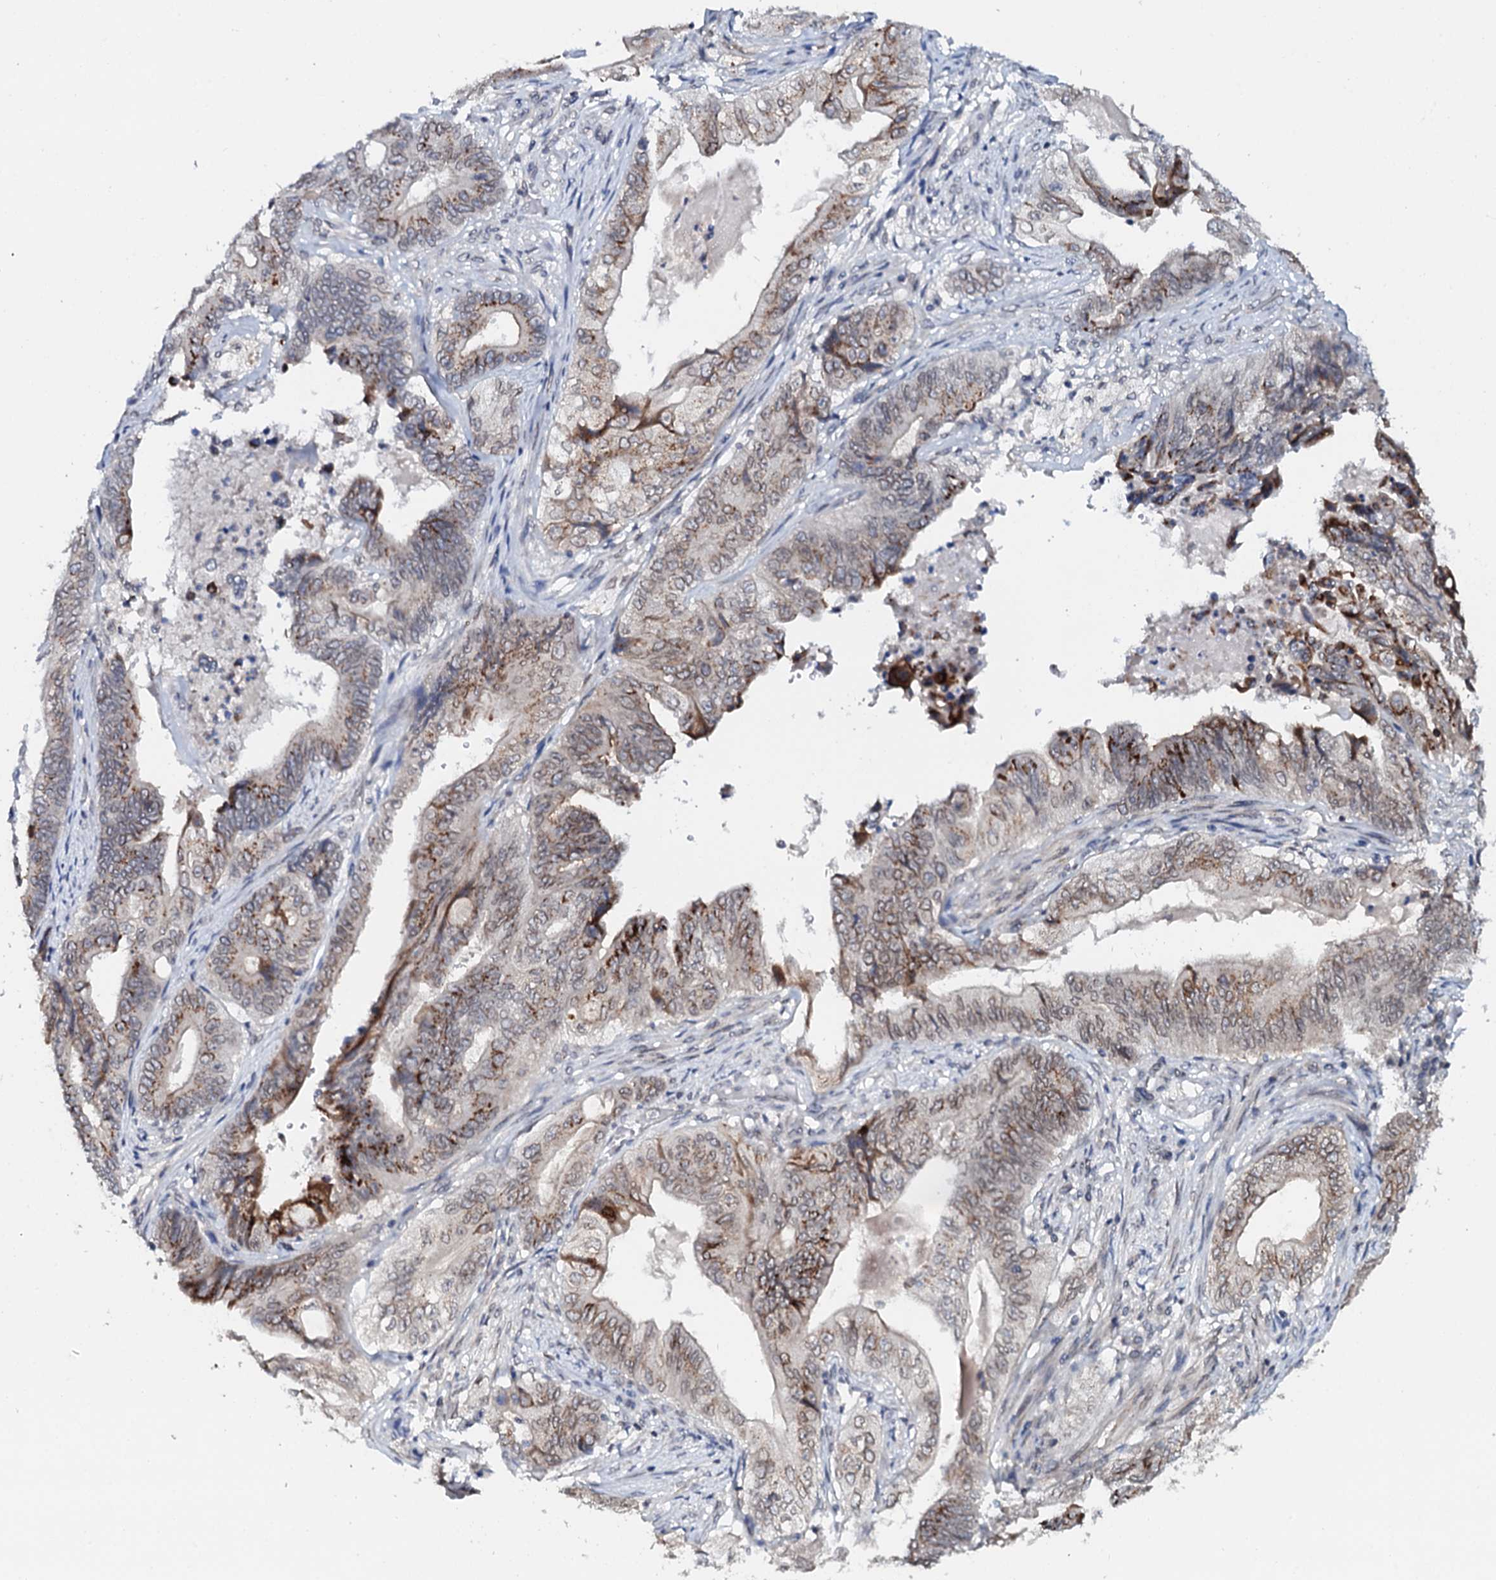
{"staining": {"intensity": "strong", "quantity": "<25%", "location": "cytoplasmic/membranous"}, "tissue": "stomach cancer", "cell_type": "Tumor cells", "image_type": "cancer", "snomed": [{"axis": "morphology", "description": "Adenocarcinoma, NOS"}, {"axis": "topography", "description": "Stomach"}], "caption": "A brown stain highlights strong cytoplasmic/membranous expression of a protein in stomach cancer (adenocarcinoma) tumor cells. The staining was performed using DAB (3,3'-diaminobenzidine), with brown indicating positive protein expression. Nuclei are stained blue with hematoxylin.", "gene": "SNTA1", "patient": {"sex": "female", "age": 73}}